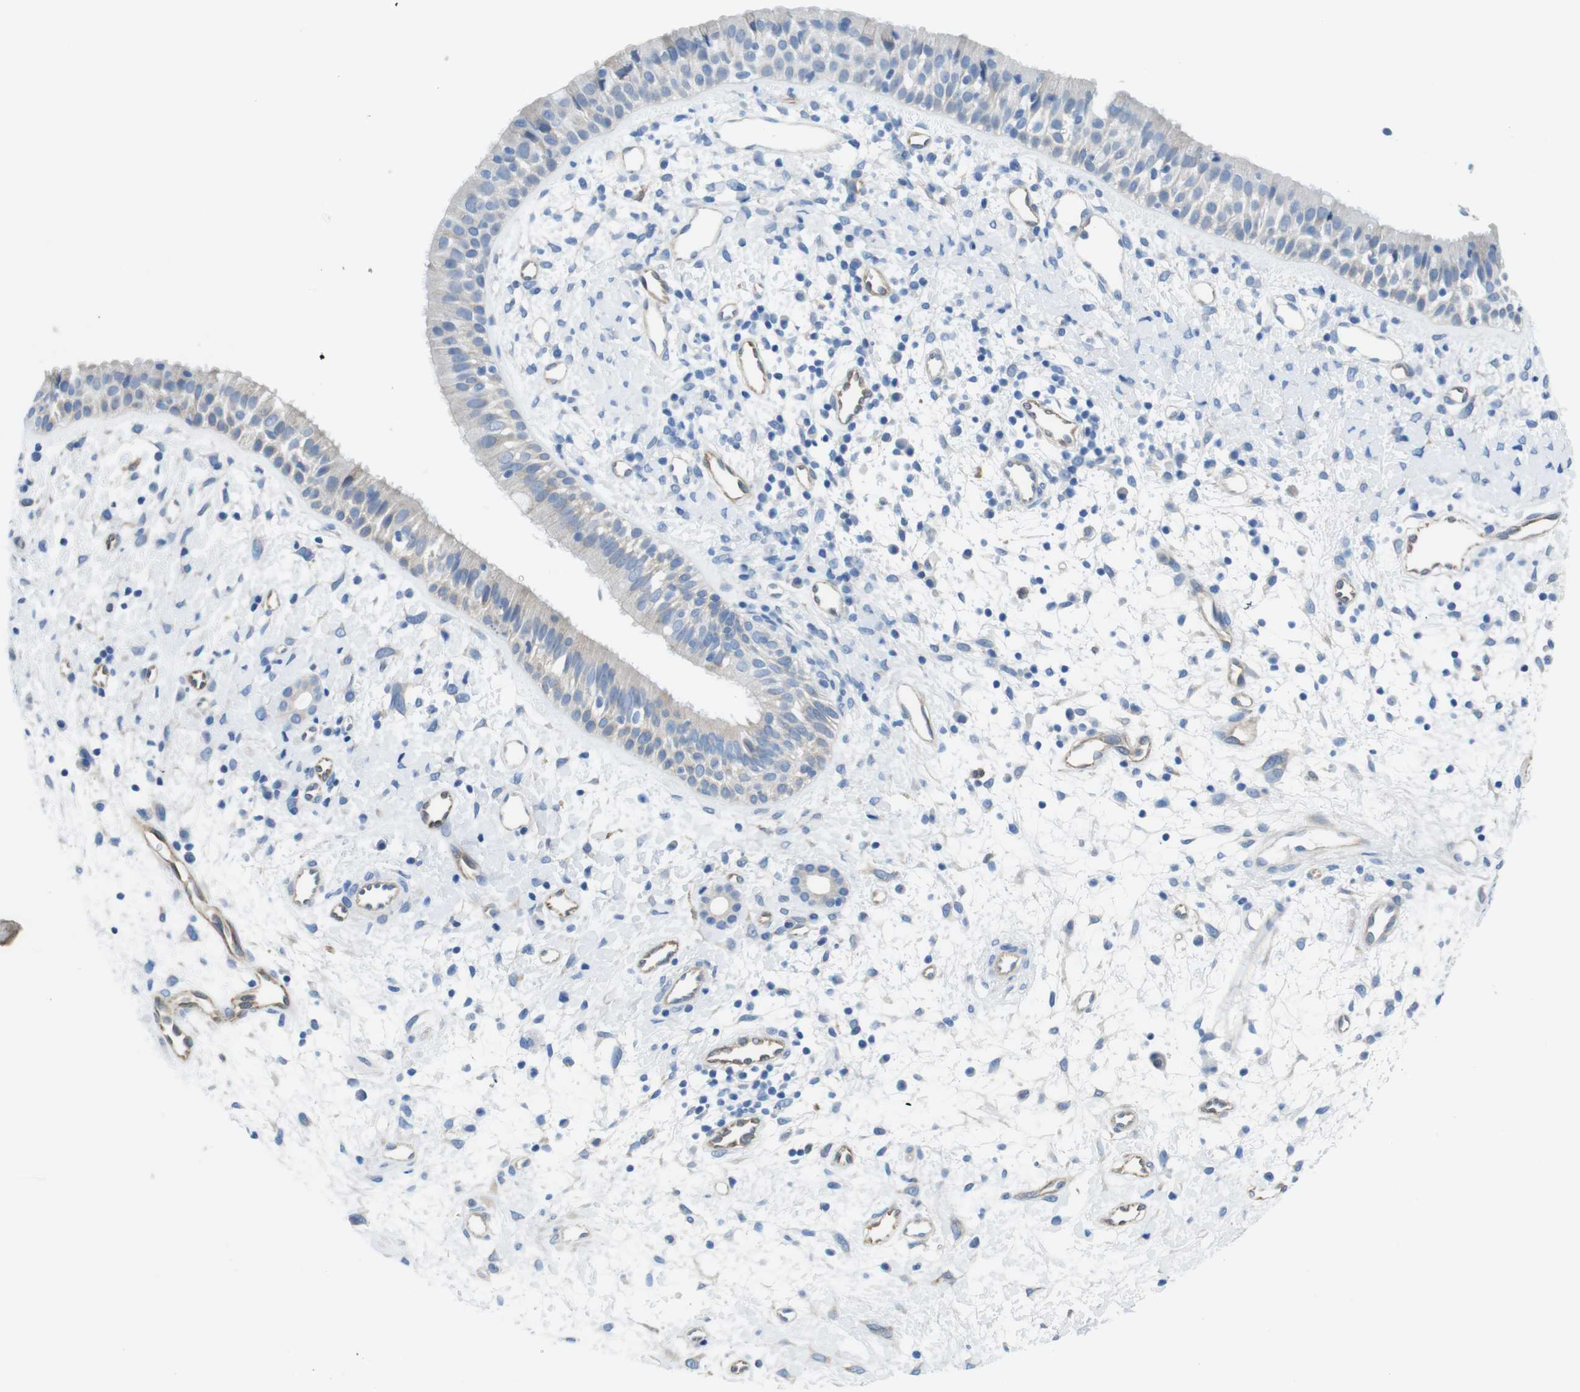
{"staining": {"intensity": "negative", "quantity": "none", "location": "none"}, "tissue": "nasopharynx", "cell_type": "Respiratory epithelial cells", "image_type": "normal", "snomed": [{"axis": "morphology", "description": "Normal tissue, NOS"}, {"axis": "topography", "description": "Nasopharynx"}], "caption": "A high-resolution micrograph shows immunohistochemistry staining of unremarkable nasopharynx, which demonstrates no significant positivity in respiratory epithelial cells. (Brightfield microscopy of DAB immunohistochemistry at high magnification).", "gene": "CDH8", "patient": {"sex": "male", "age": 22}}